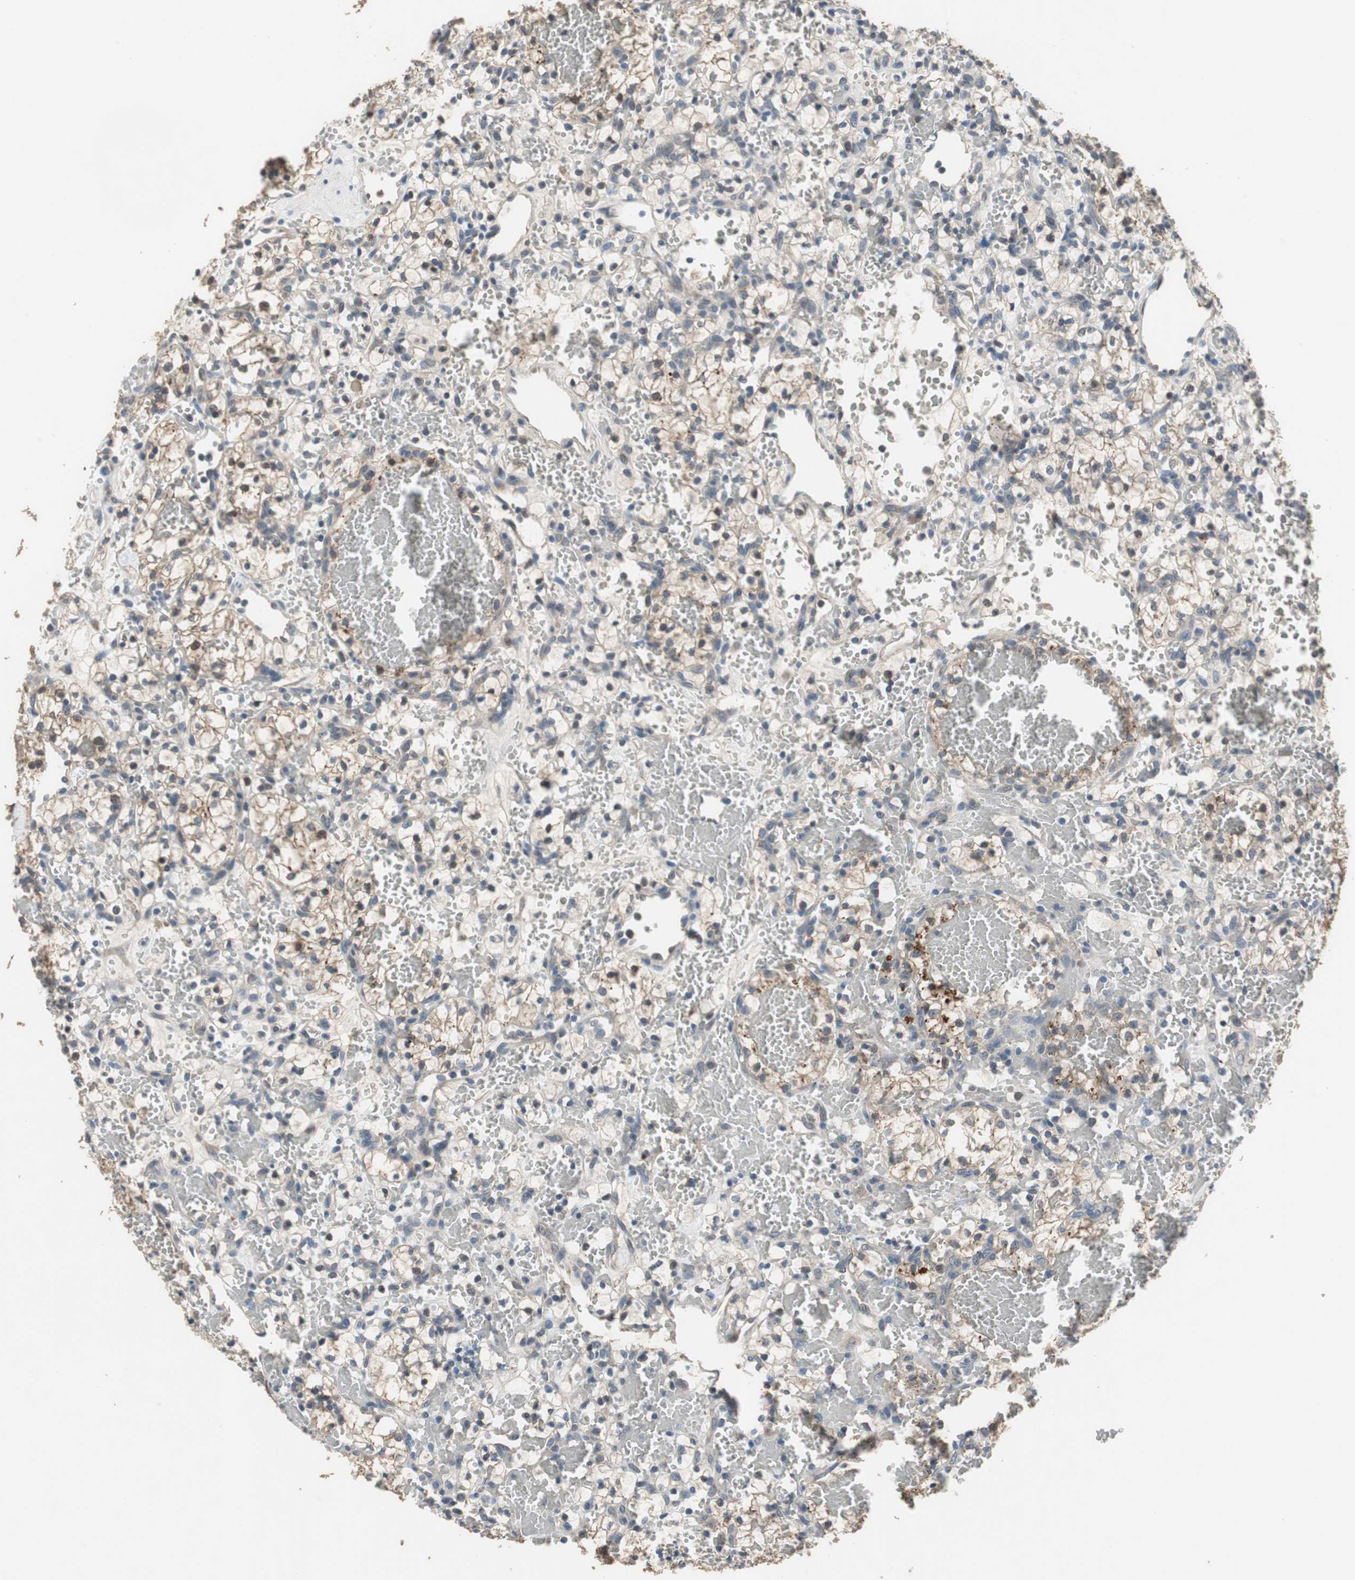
{"staining": {"intensity": "negative", "quantity": "none", "location": "none"}, "tissue": "renal cancer", "cell_type": "Tumor cells", "image_type": "cancer", "snomed": [{"axis": "morphology", "description": "Adenocarcinoma, NOS"}, {"axis": "topography", "description": "Kidney"}], "caption": "Protein analysis of renal adenocarcinoma shows no significant positivity in tumor cells.", "gene": "PI4KB", "patient": {"sex": "female", "age": 60}}